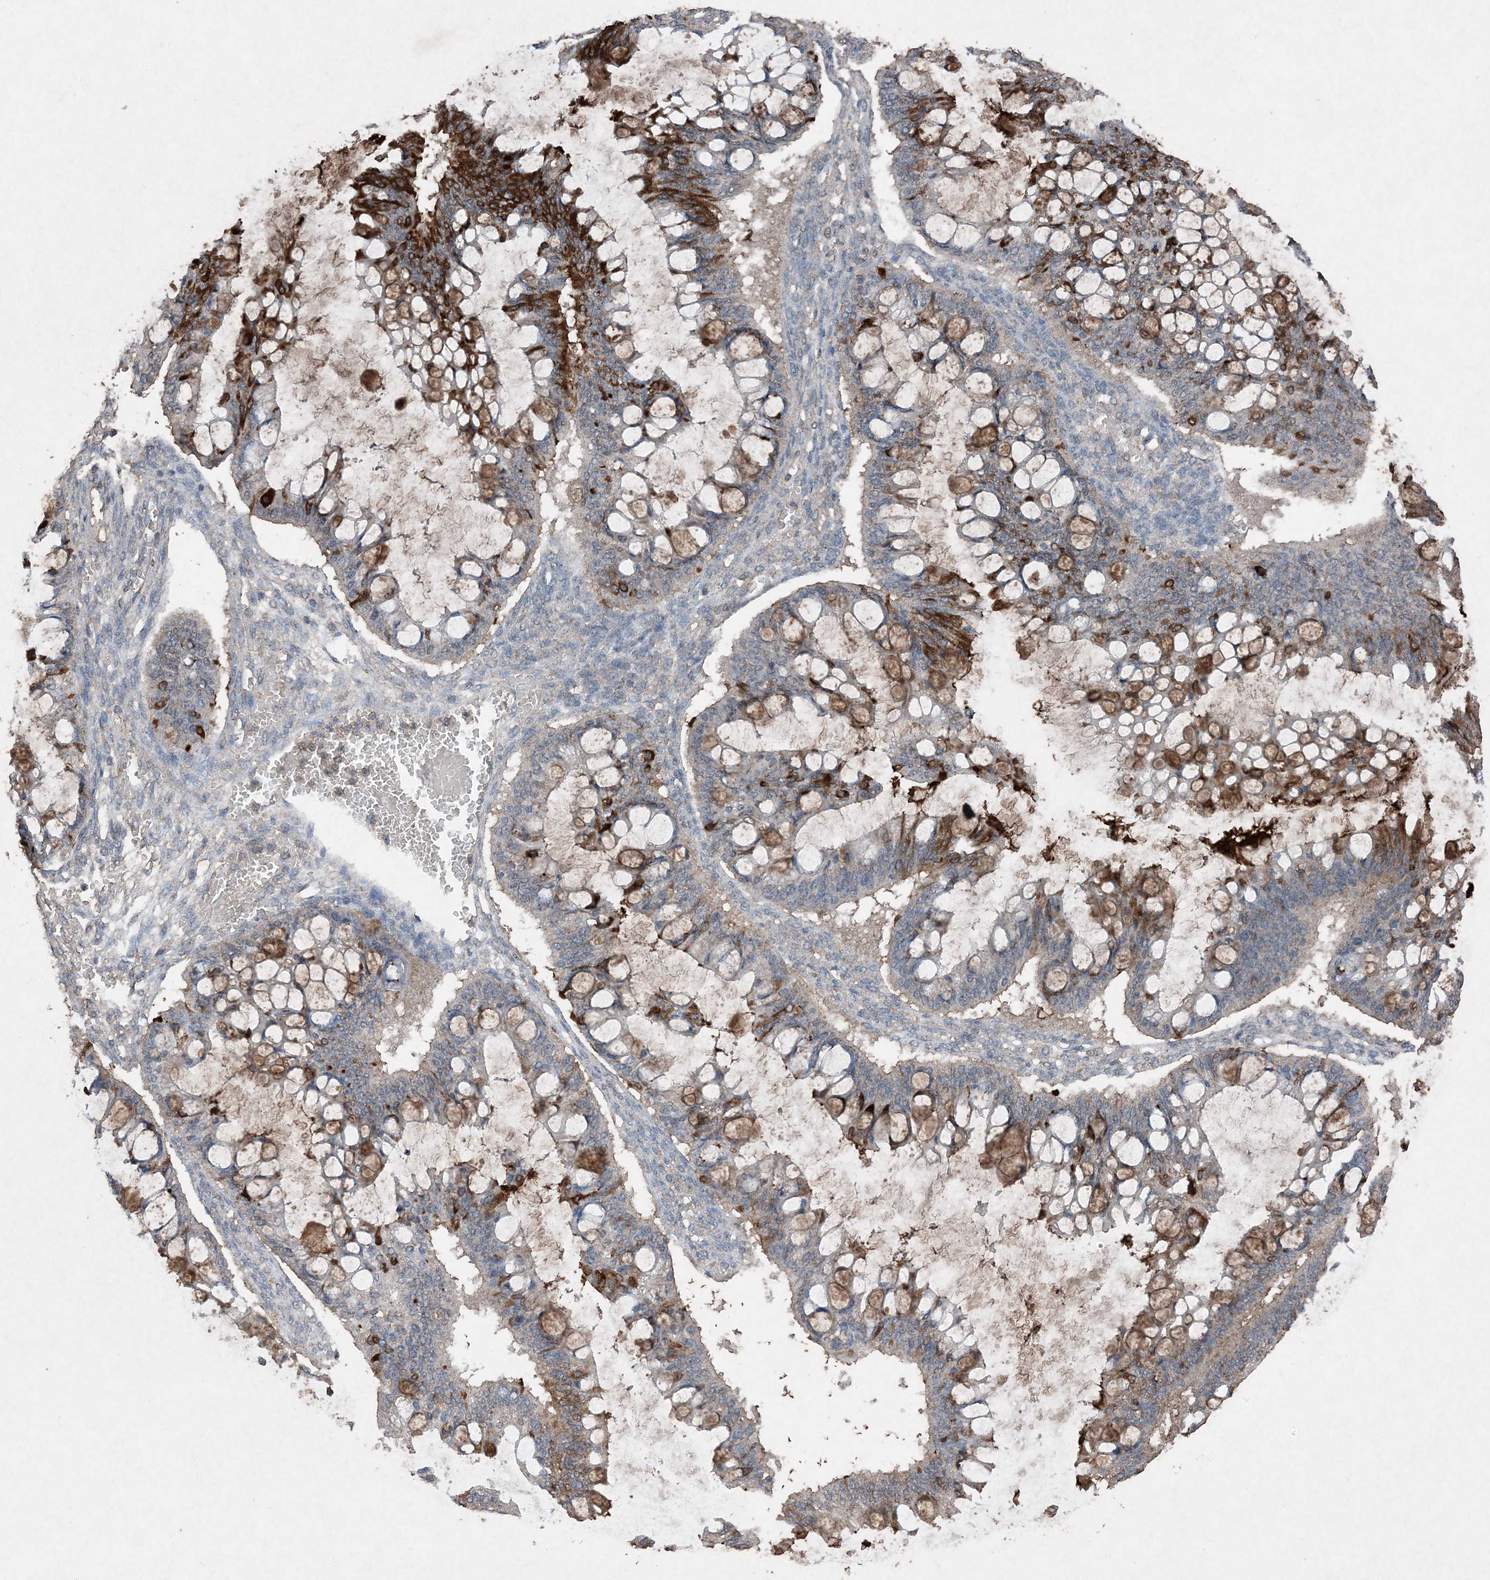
{"staining": {"intensity": "moderate", "quantity": "25%-75%", "location": "cytoplasmic/membranous"}, "tissue": "ovarian cancer", "cell_type": "Tumor cells", "image_type": "cancer", "snomed": [{"axis": "morphology", "description": "Cystadenocarcinoma, mucinous, NOS"}, {"axis": "topography", "description": "Ovary"}], "caption": "Mucinous cystadenocarcinoma (ovarian) was stained to show a protein in brown. There is medium levels of moderate cytoplasmic/membranous expression in about 25%-75% of tumor cells. (Stains: DAB in brown, nuclei in blue, Microscopy: brightfield microscopy at high magnification).", "gene": "FCN3", "patient": {"sex": "female", "age": 73}}